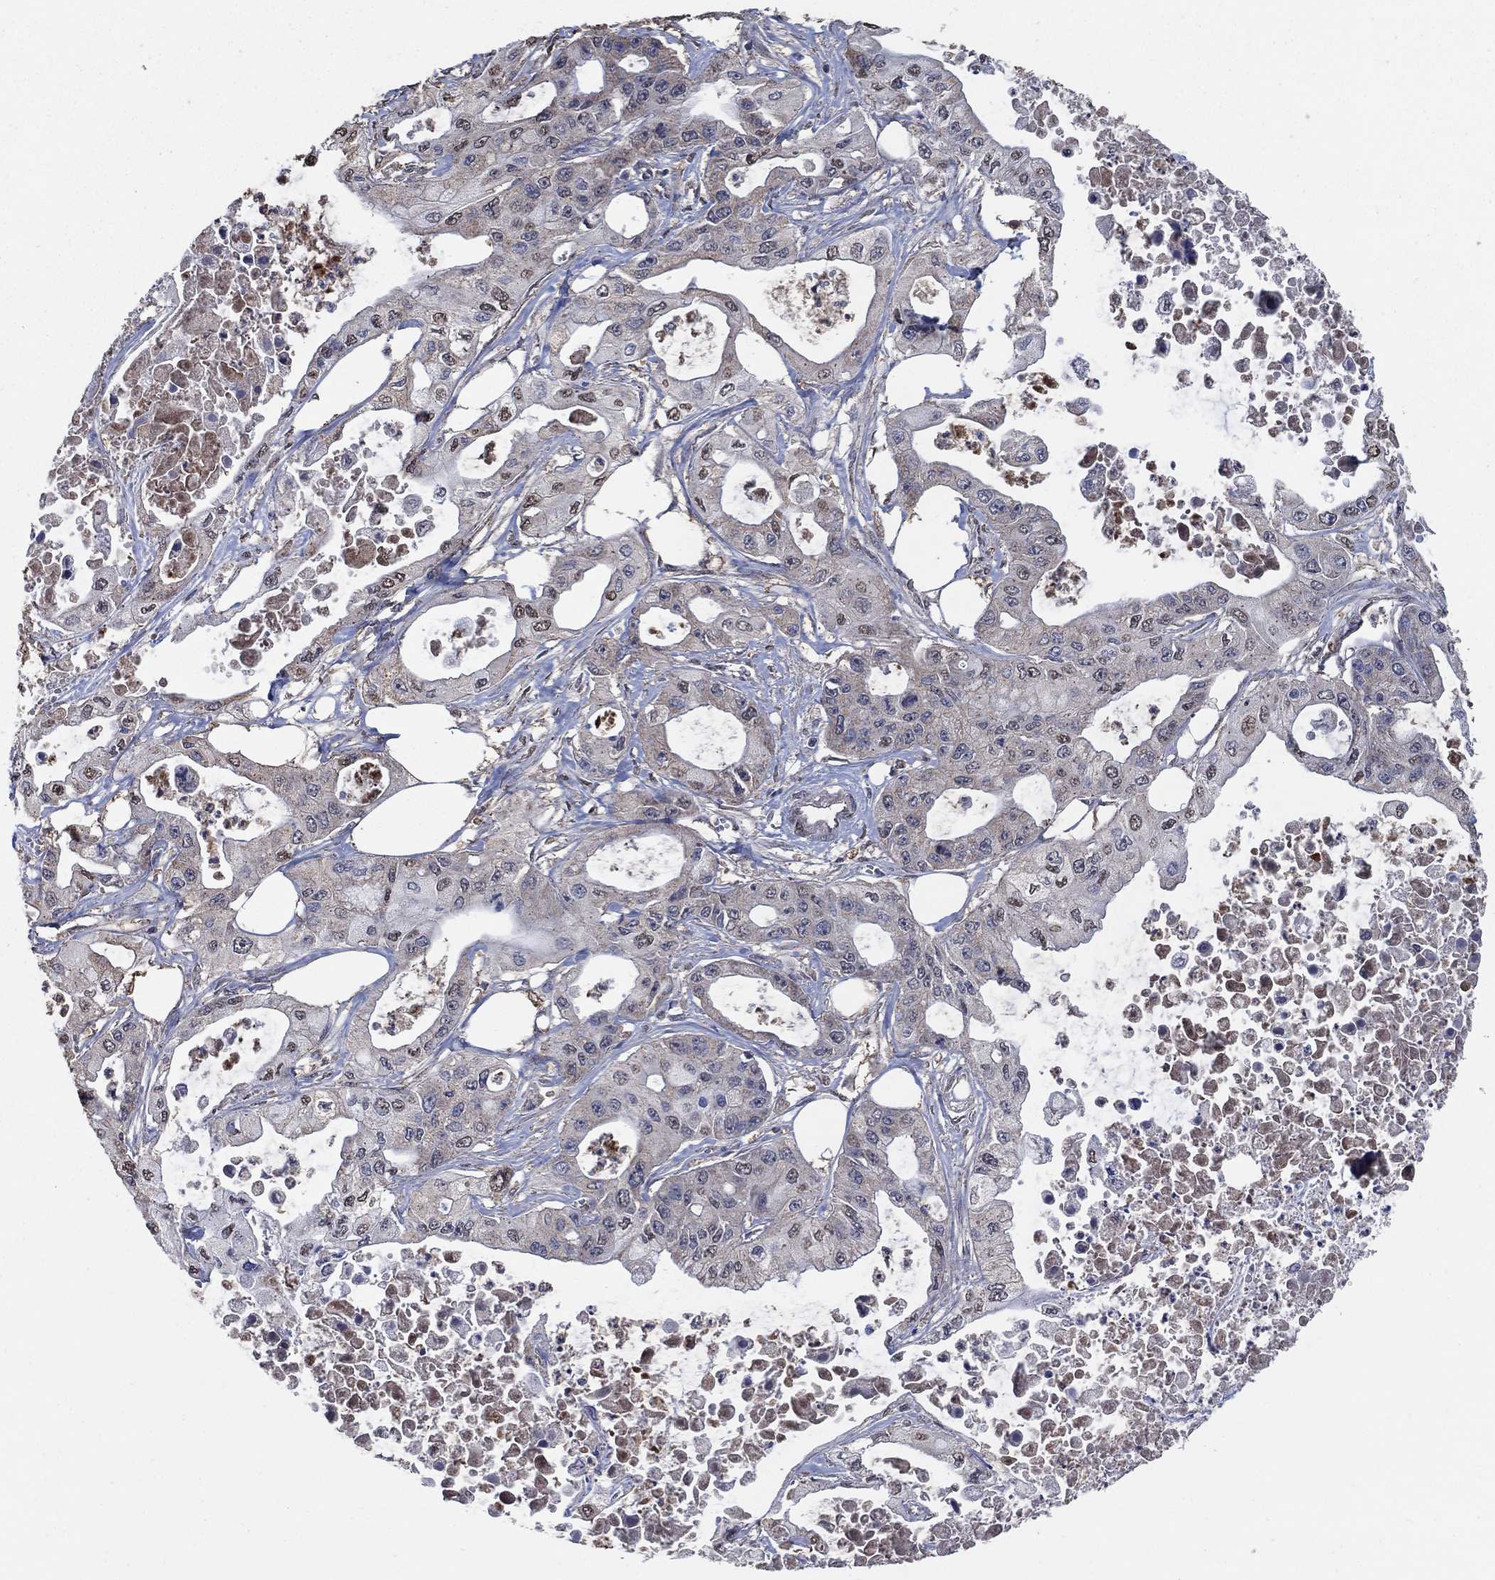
{"staining": {"intensity": "negative", "quantity": "none", "location": "none"}, "tissue": "pancreatic cancer", "cell_type": "Tumor cells", "image_type": "cancer", "snomed": [{"axis": "morphology", "description": "Adenocarcinoma, NOS"}, {"axis": "topography", "description": "Pancreas"}], "caption": "The photomicrograph displays no significant staining in tumor cells of pancreatic adenocarcinoma.", "gene": "MRPS24", "patient": {"sex": "male", "age": 70}}